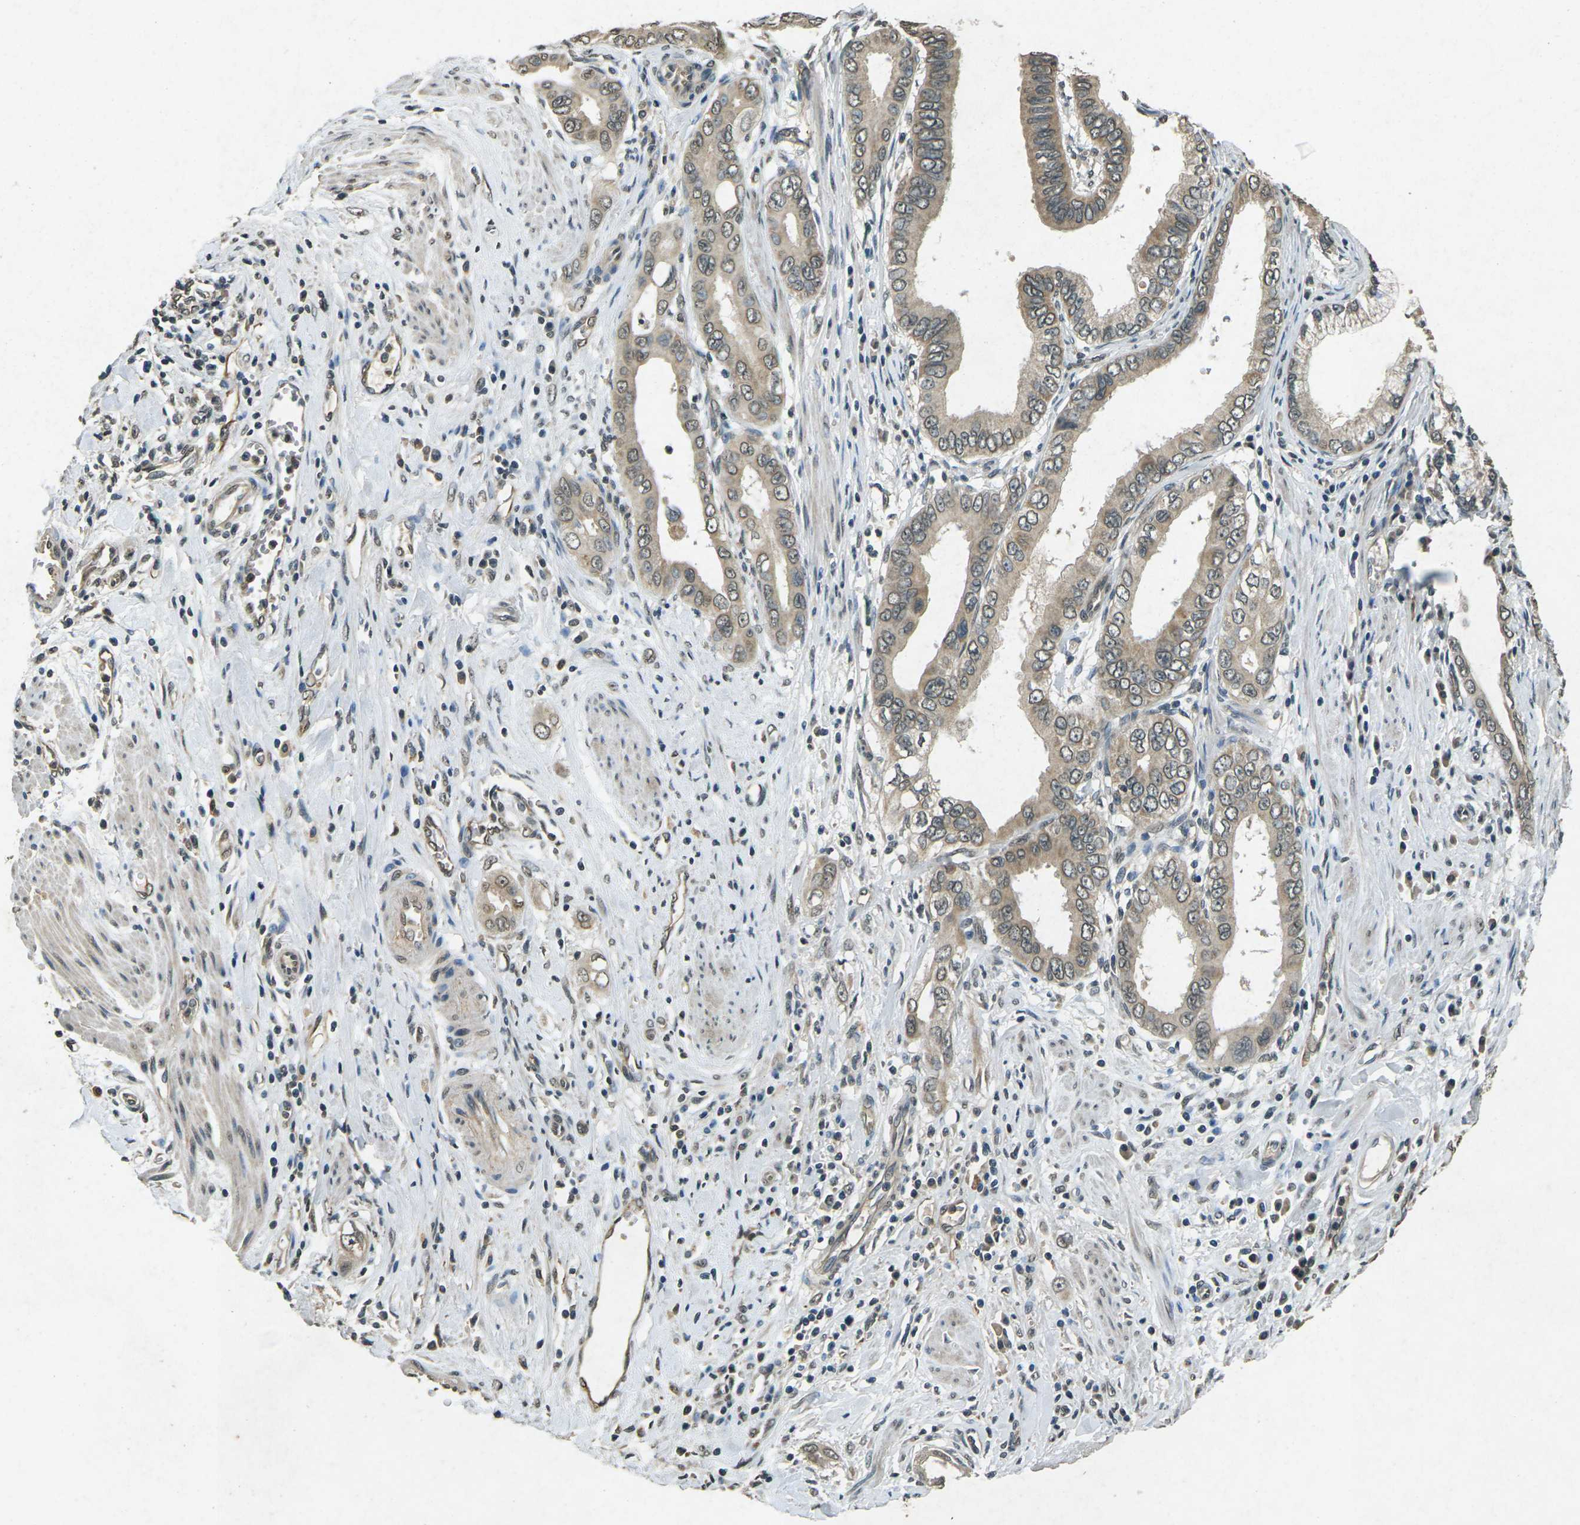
{"staining": {"intensity": "weak", "quantity": ">75%", "location": "cytoplasmic/membranous"}, "tissue": "pancreatic cancer", "cell_type": "Tumor cells", "image_type": "cancer", "snomed": [{"axis": "morphology", "description": "Normal tissue, NOS"}, {"axis": "topography", "description": "Lymph node"}], "caption": "Immunohistochemical staining of pancreatic cancer demonstrates low levels of weak cytoplasmic/membranous protein staining in approximately >75% of tumor cells.", "gene": "PDE2A", "patient": {"sex": "male", "age": 50}}